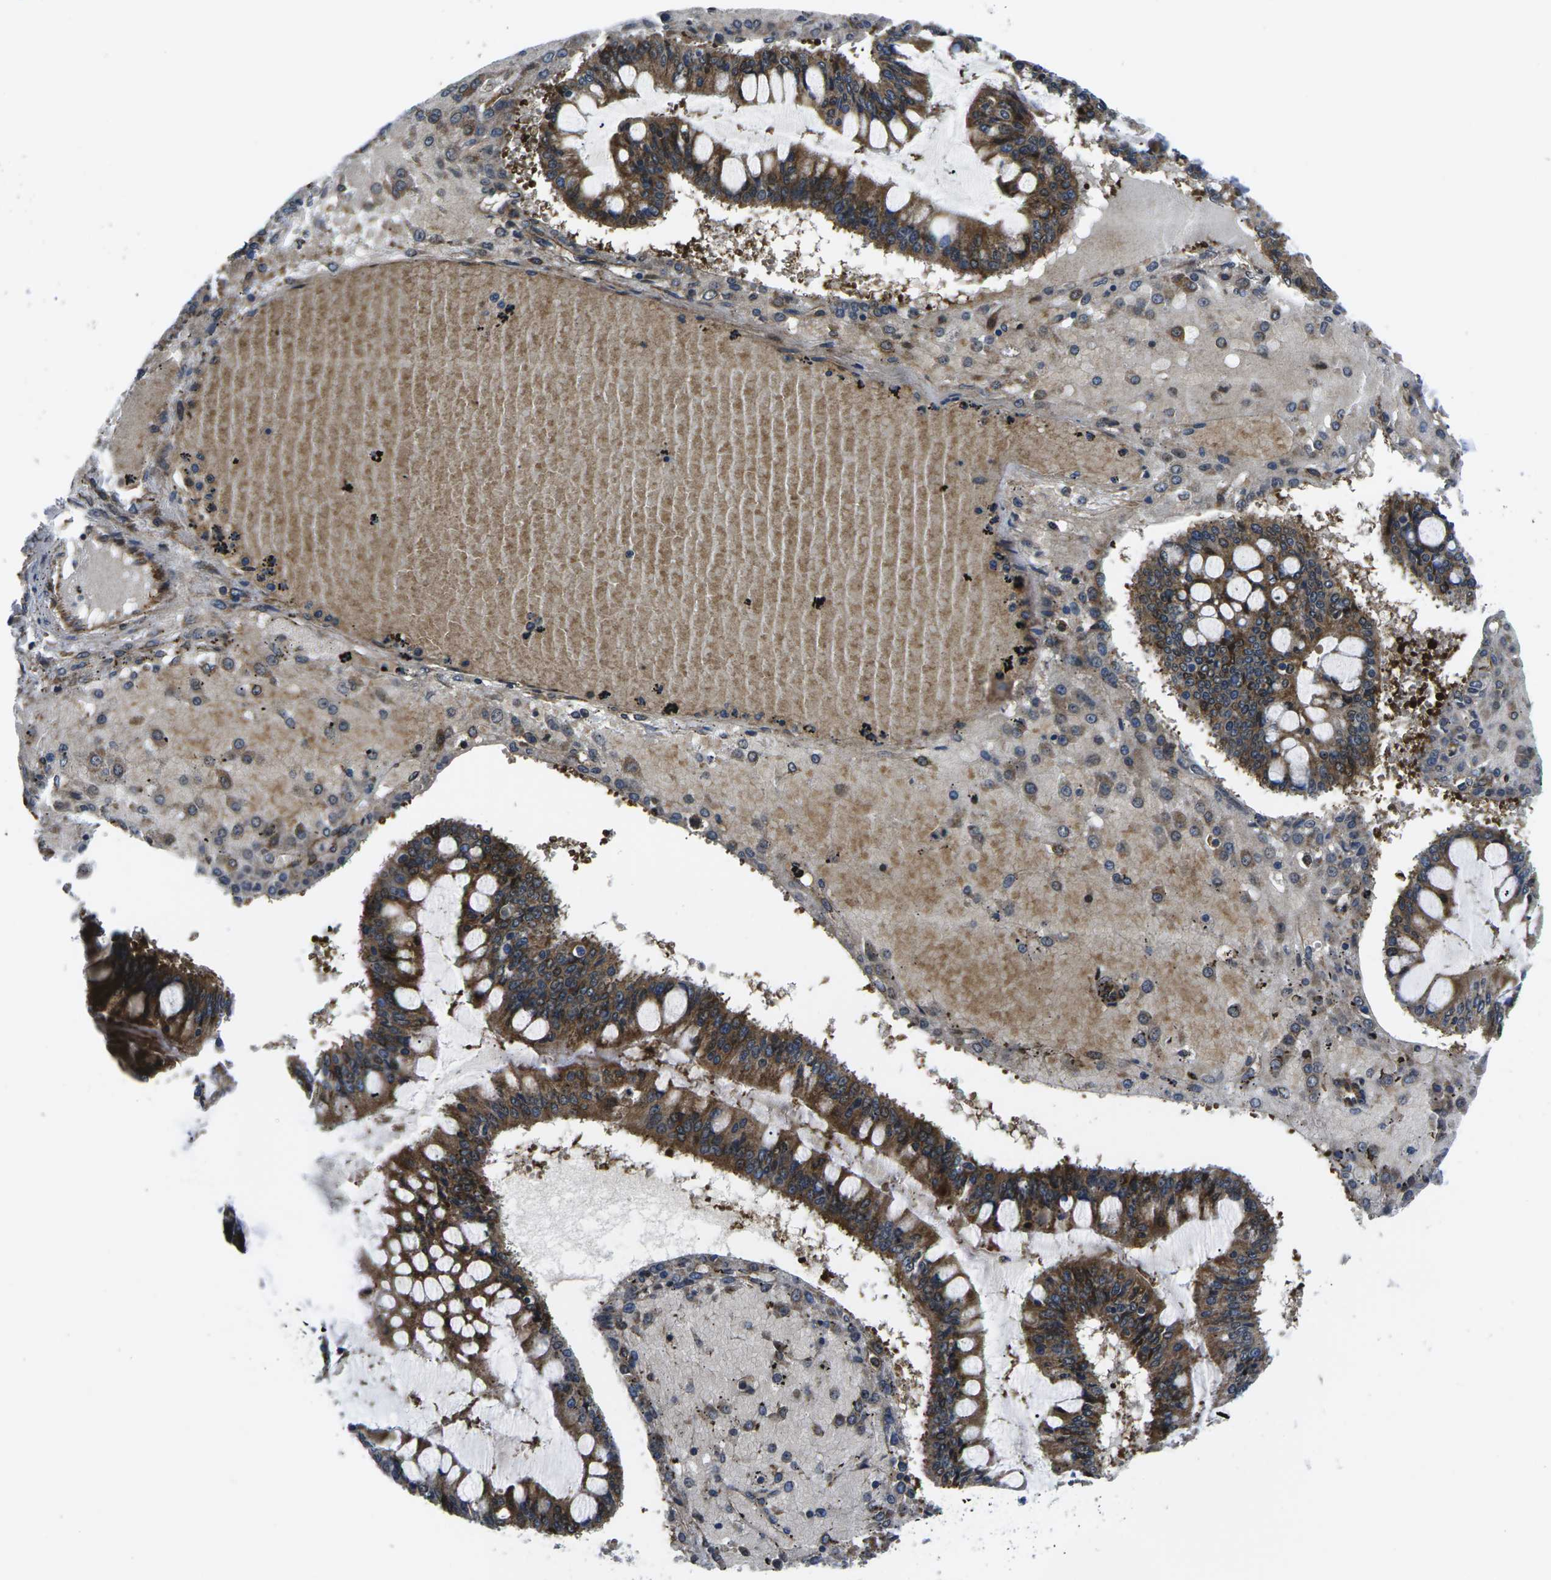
{"staining": {"intensity": "strong", "quantity": ">75%", "location": "cytoplasmic/membranous"}, "tissue": "ovarian cancer", "cell_type": "Tumor cells", "image_type": "cancer", "snomed": [{"axis": "morphology", "description": "Cystadenocarcinoma, mucinous, NOS"}, {"axis": "topography", "description": "Ovary"}], "caption": "Brown immunohistochemical staining in ovarian cancer (mucinous cystadenocarcinoma) displays strong cytoplasmic/membranous positivity in about >75% of tumor cells.", "gene": "EIF4E", "patient": {"sex": "female", "age": 73}}